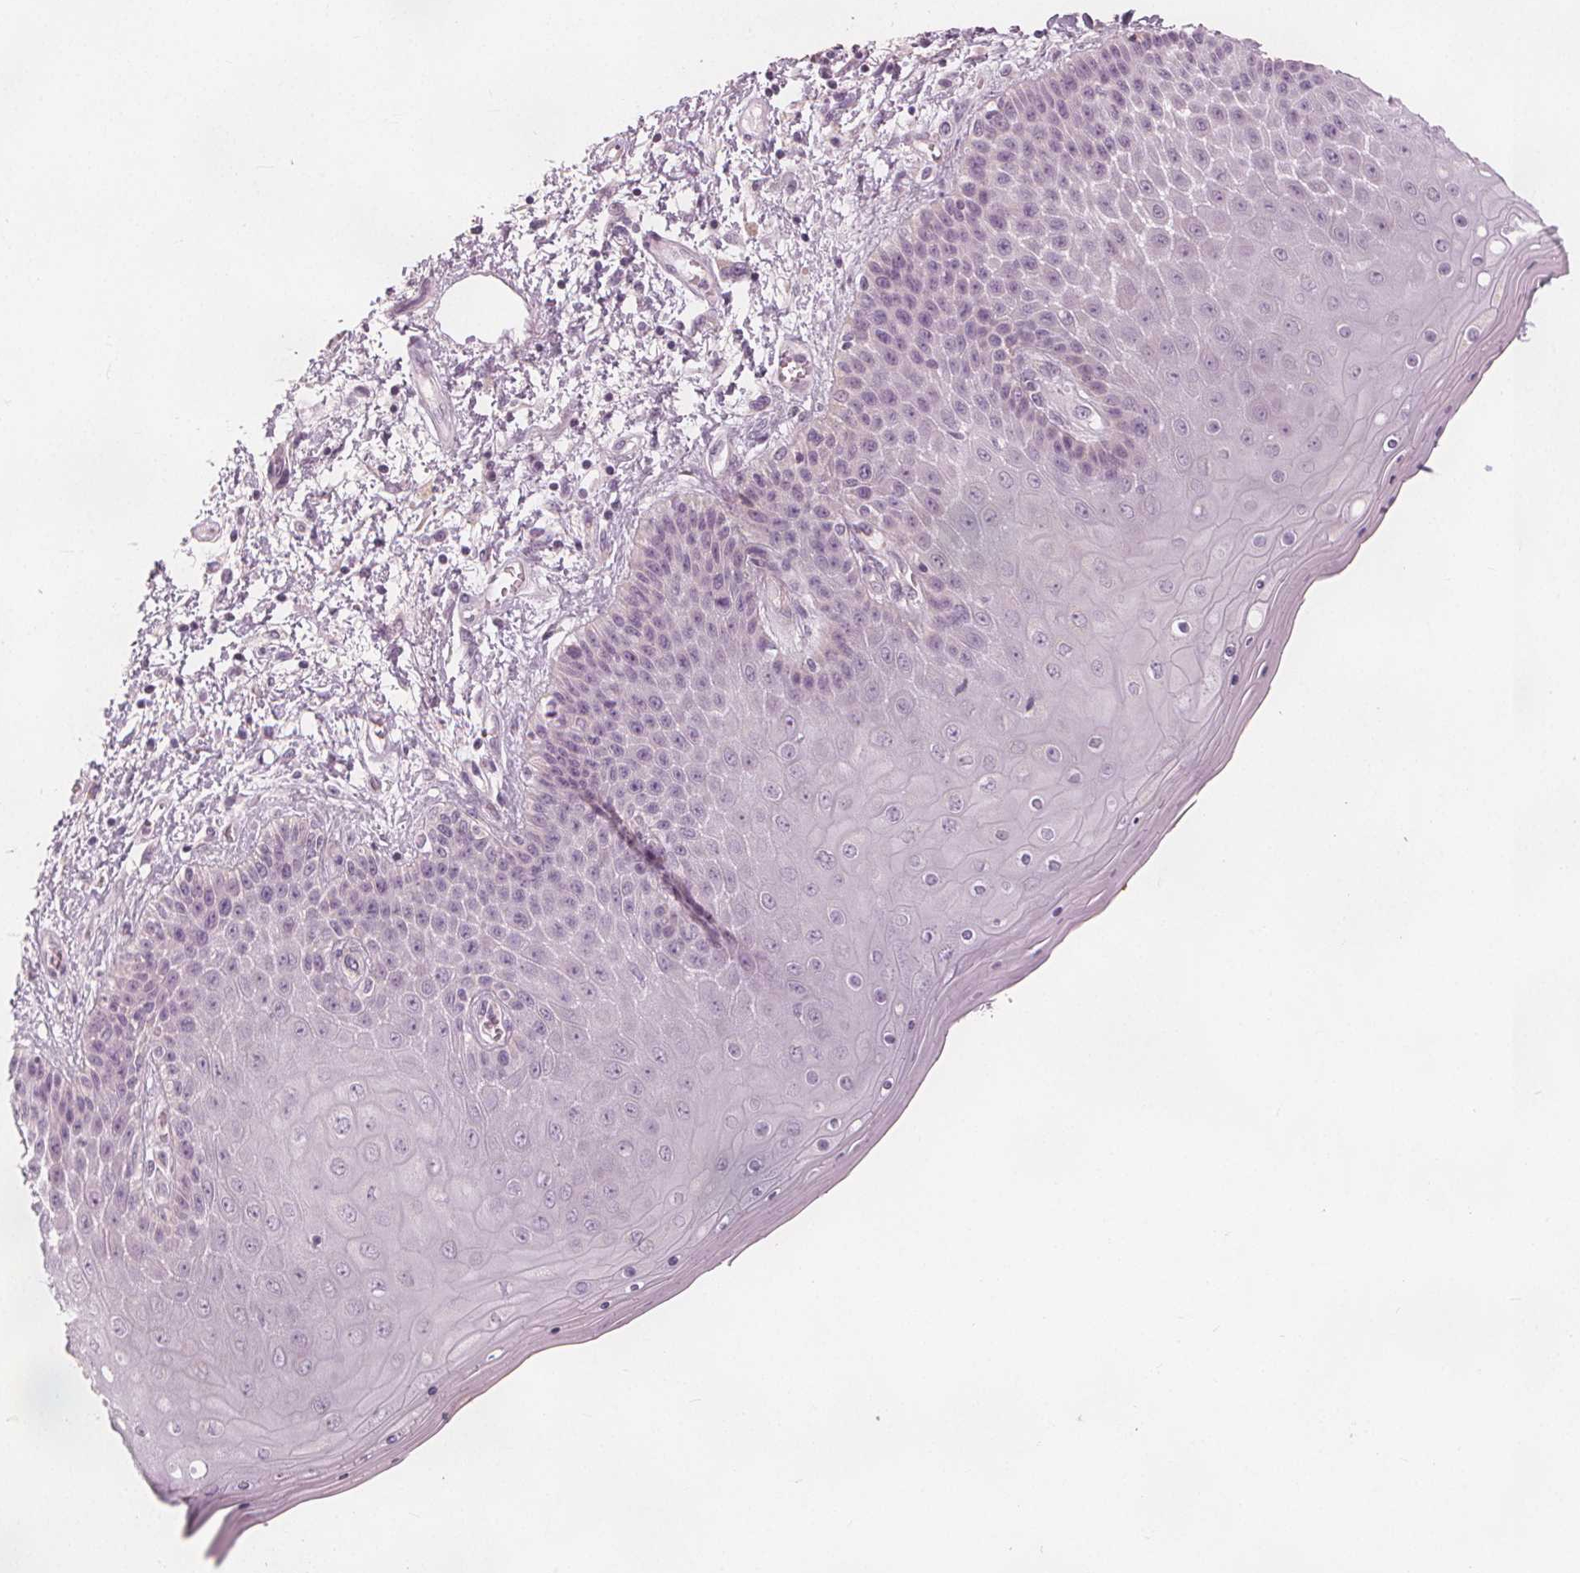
{"staining": {"intensity": "negative", "quantity": "none", "location": "none"}, "tissue": "skin", "cell_type": "Epidermal cells", "image_type": "normal", "snomed": [{"axis": "morphology", "description": "Normal tissue, NOS"}, {"axis": "topography", "description": "Anal"}], "caption": "Photomicrograph shows no significant protein staining in epidermal cells of unremarkable skin. Nuclei are stained in blue.", "gene": "BRSK1", "patient": {"sex": "female", "age": 46}}